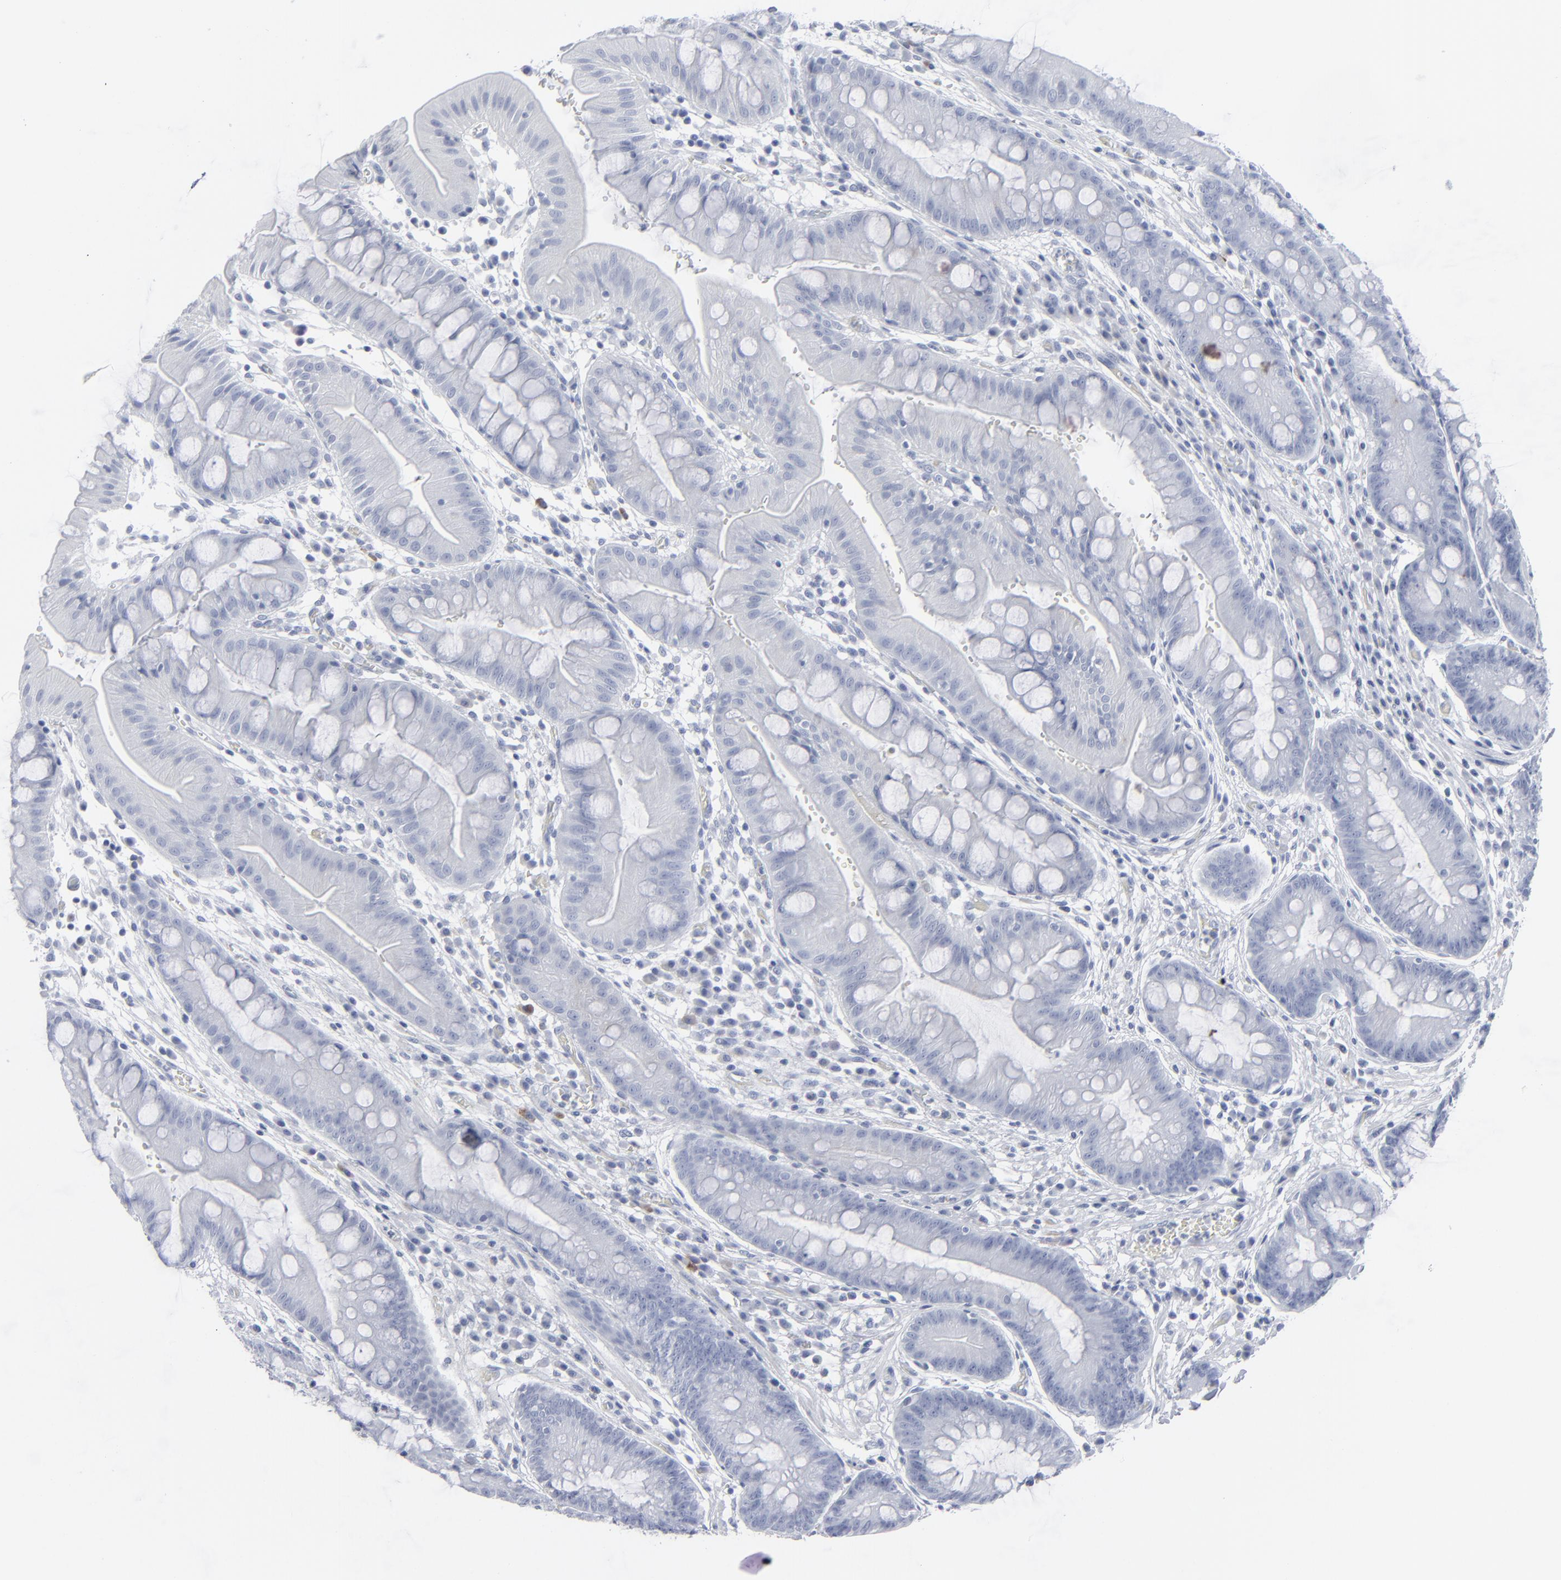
{"staining": {"intensity": "negative", "quantity": "none", "location": "none"}, "tissue": "stomach", "cell_type": "Glandular cells", "image_type": "normal", "snomed": [{"axis": "morphology", "description": "Normal tissue, NOS"}, {"axis": "morphology", "description": "Inflammation, NOS"}, {"axis": "topography", "description": "Stomach, lower"}], "caption": "IHC photomicrograph of benign stomach: human stomach stained with DAB (3,3'-diaminobenzidine) demonstrates no significant protein staining in glandular cells. Brightfield microscopy of immunohistochemistry (IHC) stained with DAB (brown) and hematoxylin (blue), captured at high magnification.", "gene": "MSLN", "patient": {"sex": "male", "age": 59}}